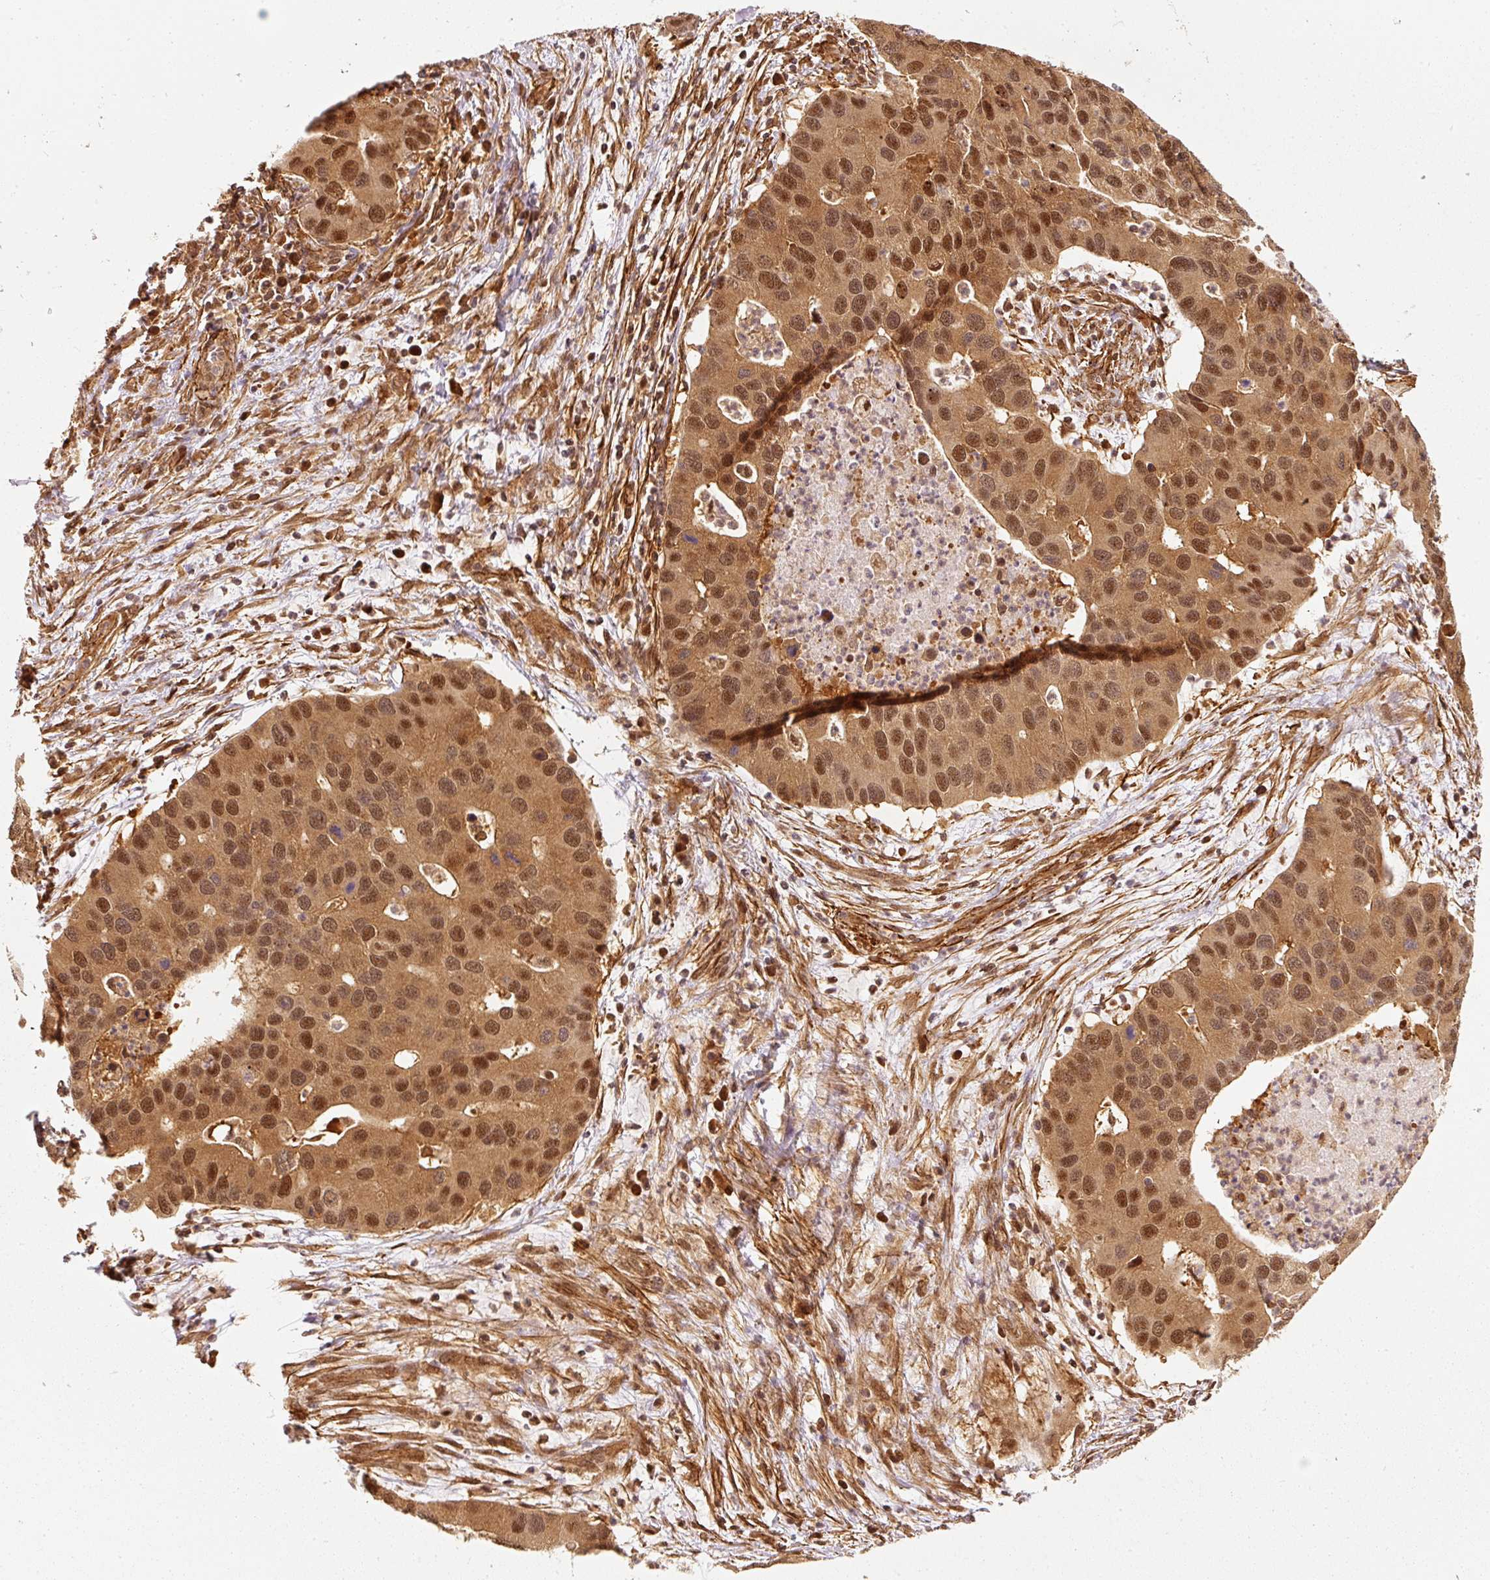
{"staining": {"intensity": "moderate", "quantity": ">75%", "location": "cytoplasmic/membranous,nuclear"}, "tissue": "lung cancer", "cell_type": "Tumor cells", "image_type": "cancer", "snomed": [{"axis": "morphology", "description": "Aneuploidy"}, {"axis": "morphology", "description": "Adenocarcinoma, NOS"}, {"axis": "topography", "description": "Lymph node"}, {"axis": "topography", "description": "Lung"}], "caption": "Human lung cancer (adenocarcinoma) stained for a protein (brown) demonstrates moderate cytoplasmic/membranous and nuclear positive expression in approximately >75% of tumor cells.", "gene": "PSMD1", "patient": {"sex": "female", "age": 74}}